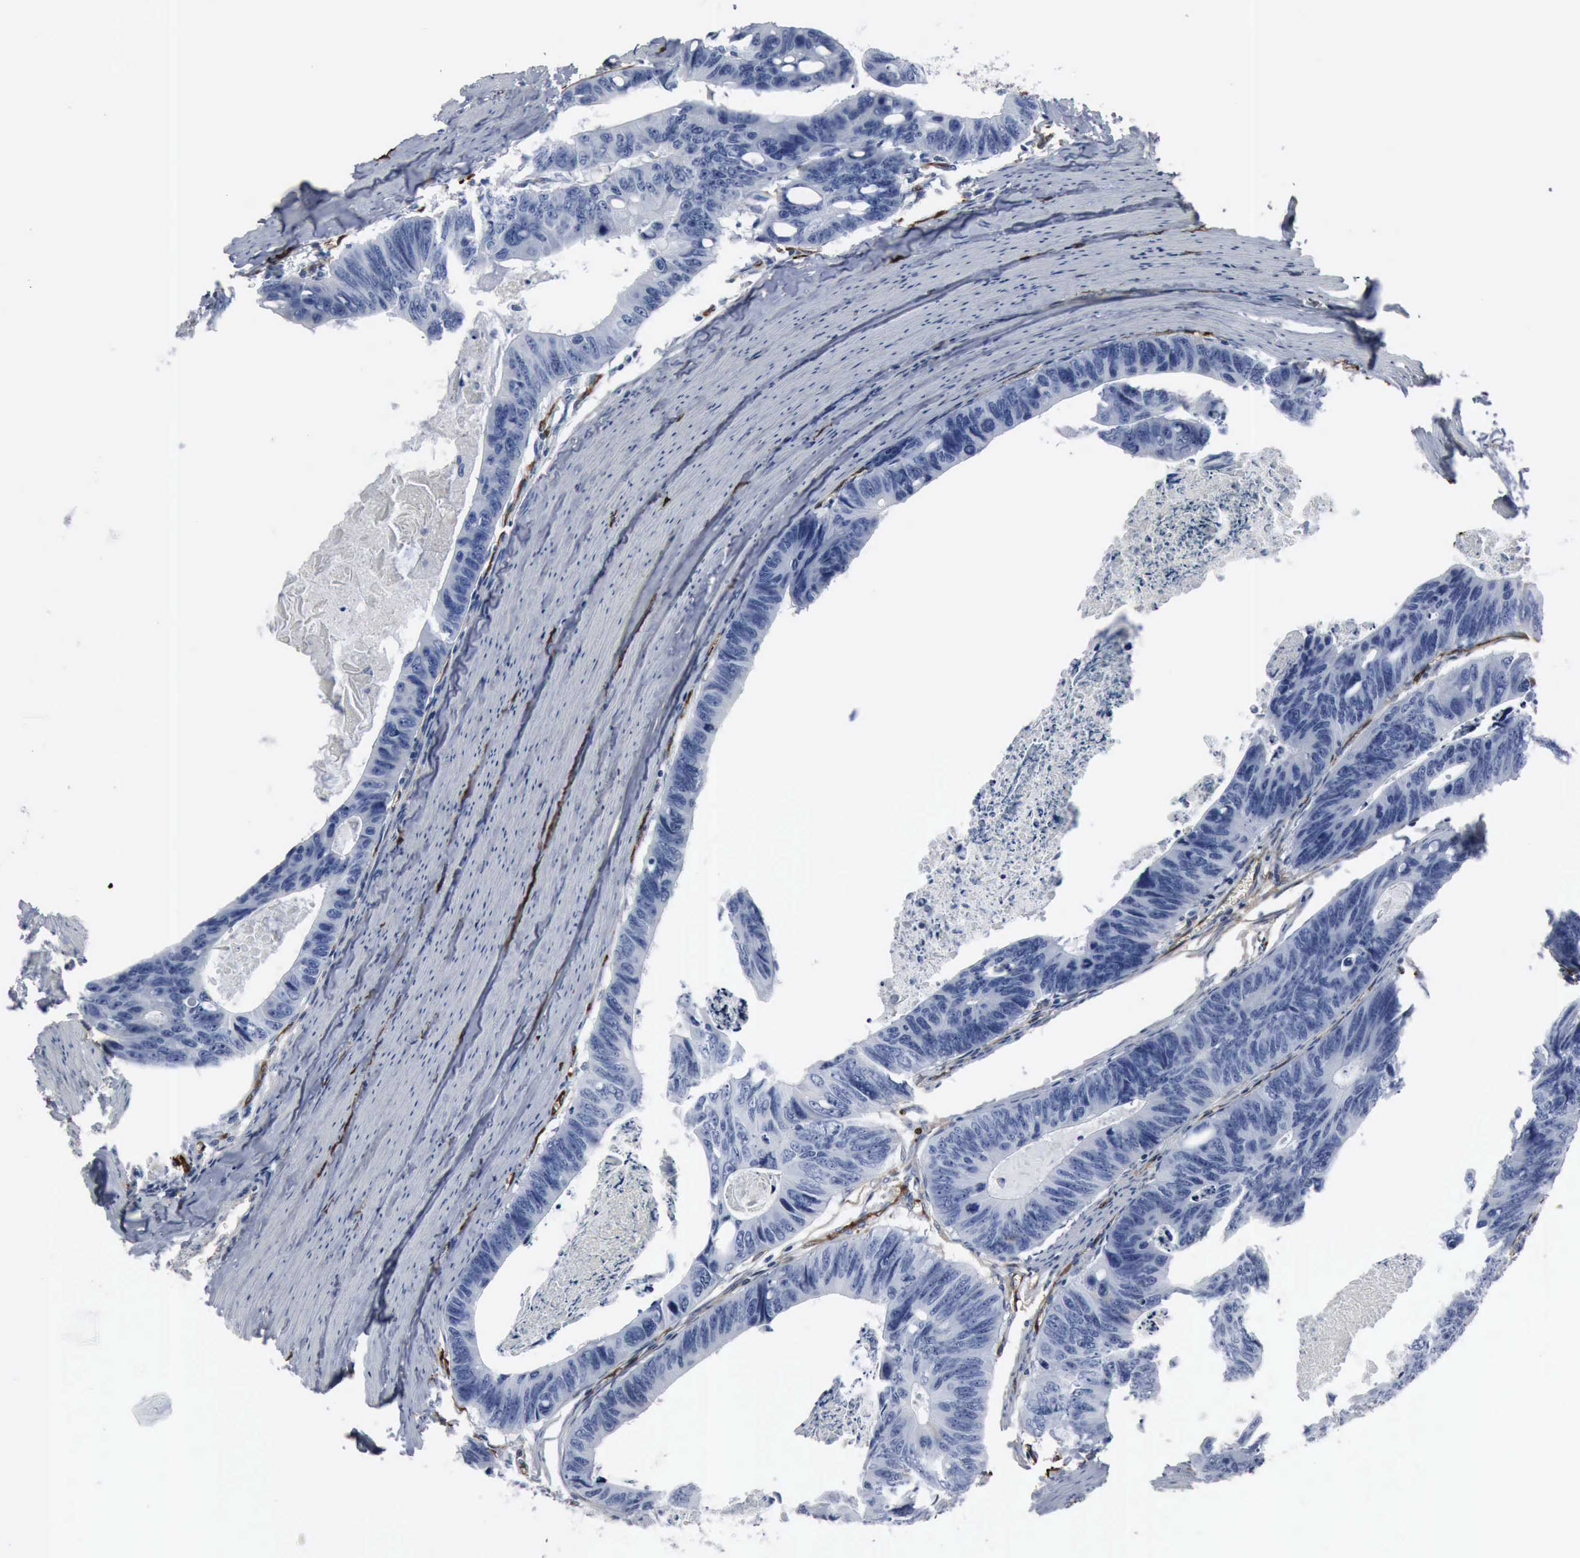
{"staining": {"intensity": "negative", "quantity": "none", "location": "none"}, "tissue": "colorectal cancer", "cell_type": "Tumor cells", "image_type": "cancer", "snomed": [{"axis": "morphology", "description": "Adenocarcinoma, NOS"}, {"axis": "topography", "description": "Colon"}], "caption": "There is no significant staining in tumor cells of colorectal cancer.", "gene": "FSCN1", "patient": {"sex": "female", "age": 55}}